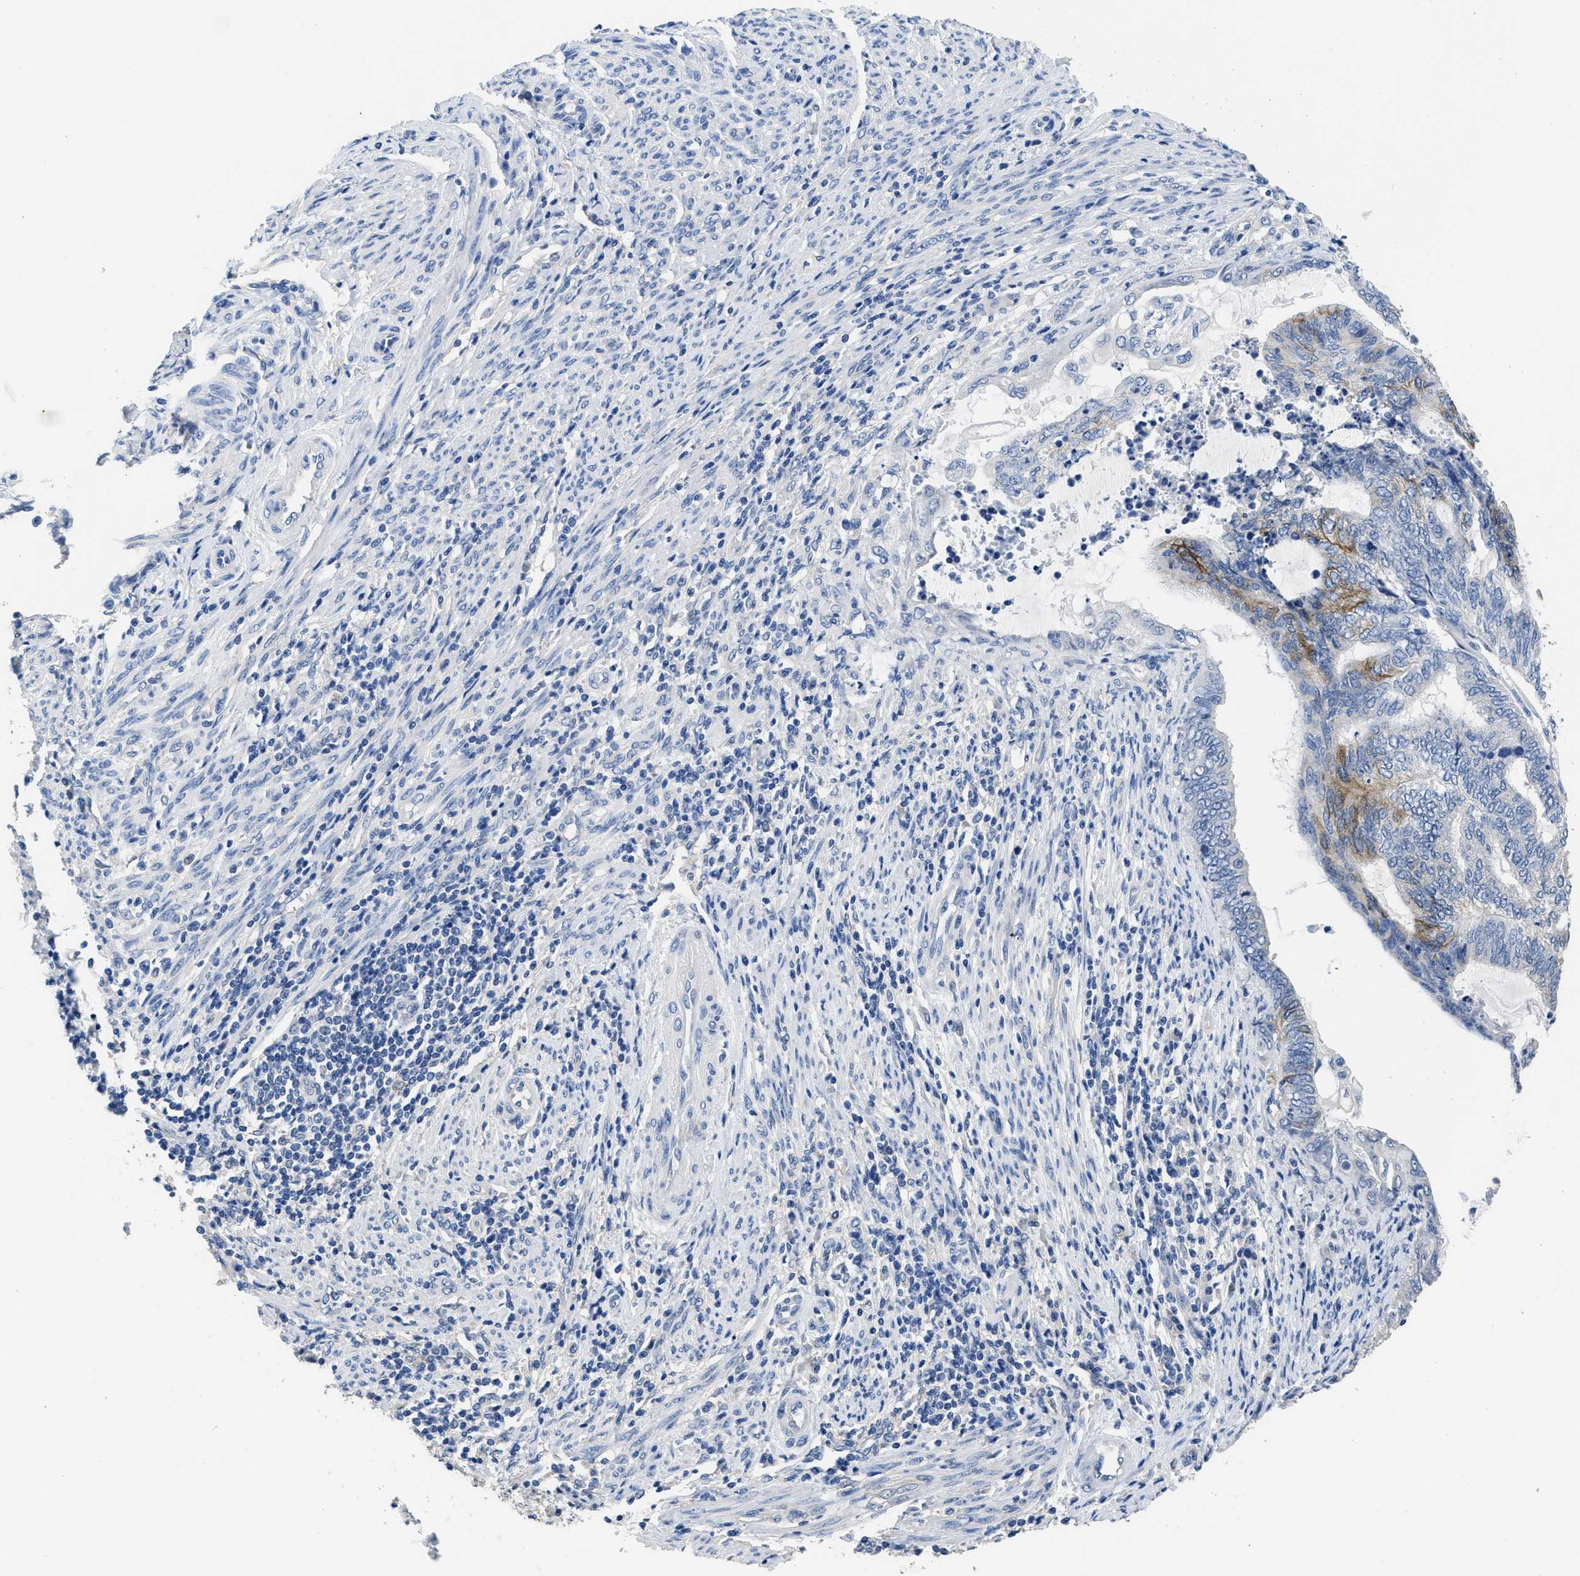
{"staining": {"intensity": "moderate", "quantity": "<25%", "location": "cytoplasmic/membranous"}, "tissue": "endometrial cancer", "cell_type": "Tumor cells", "image_type": "cancer", "snomed": [{"axis": "morphology", "description": "Adenocarcinoma, NOS"}, {"axis": "topography", "description": "Uterus"}, {"axis": "topography", "description": "Endometrium"}], "caption": "A photomicrograph of endometrial cancer stained for a protein exhibits moderate cytoplasmic/membranous brown staining in tumor cells.", "gene": "CA9", "patient": {"sex": "female", "age": 70}}